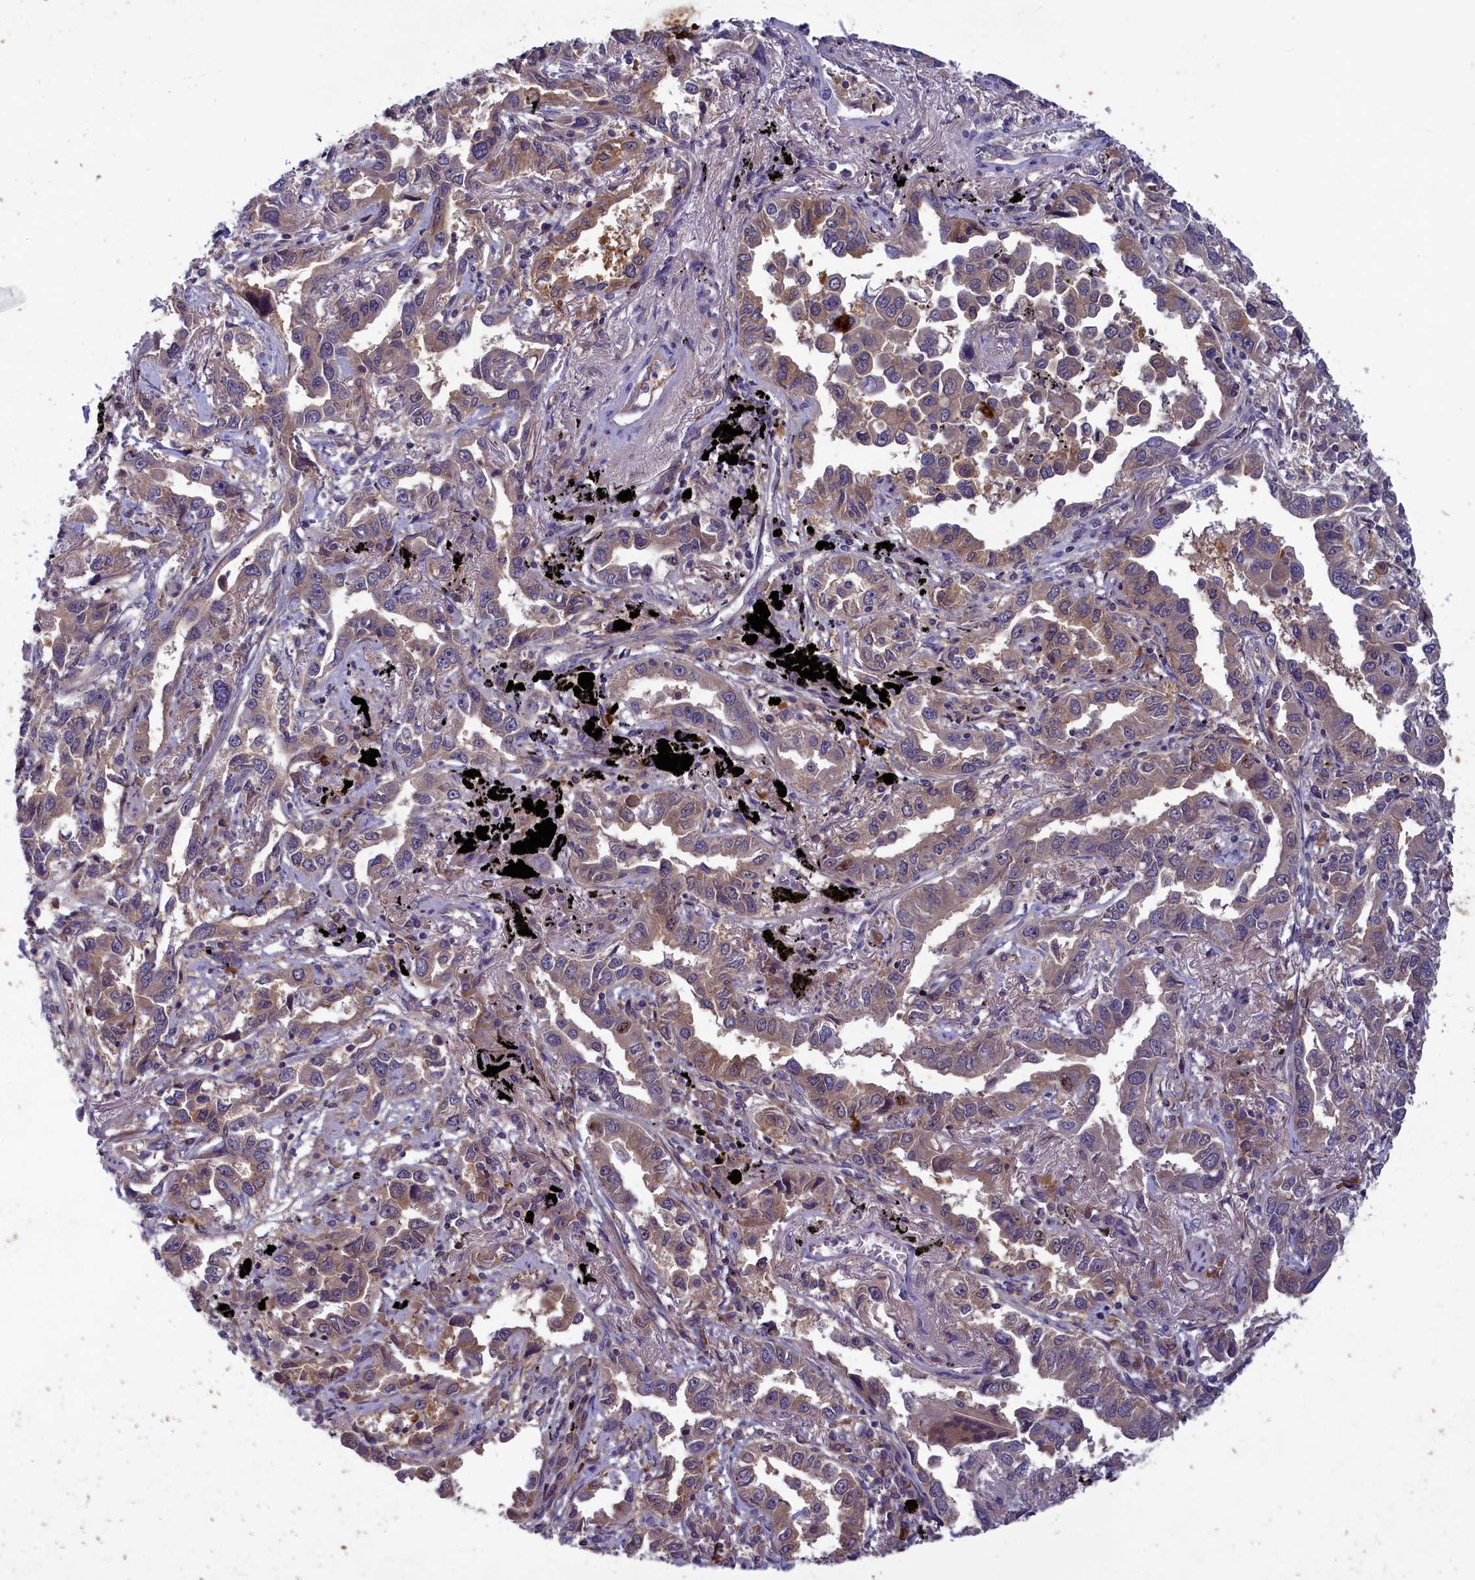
{"staining": {"intensity": "moderate", "quantity": ">75%", "location": "cytoplasmic/membranous"}, "tissue": "lung cancer", "cell_type": "Tumor cells", "image_type": "cancer", "snomed": [{"axis": "morphology", "description": "Adenocarcinoma, NOS"}, {"axis": "topography", "description": "Lung"}], "caption": "Immunohistochemical staining of lung adenocarcinoma demonstrates moderate cytoplasmic/membranous protein staining in approximately >75% of tumor cells.", "gene": "NUBP1", "patient": {"sex": "male", "age": 67}}